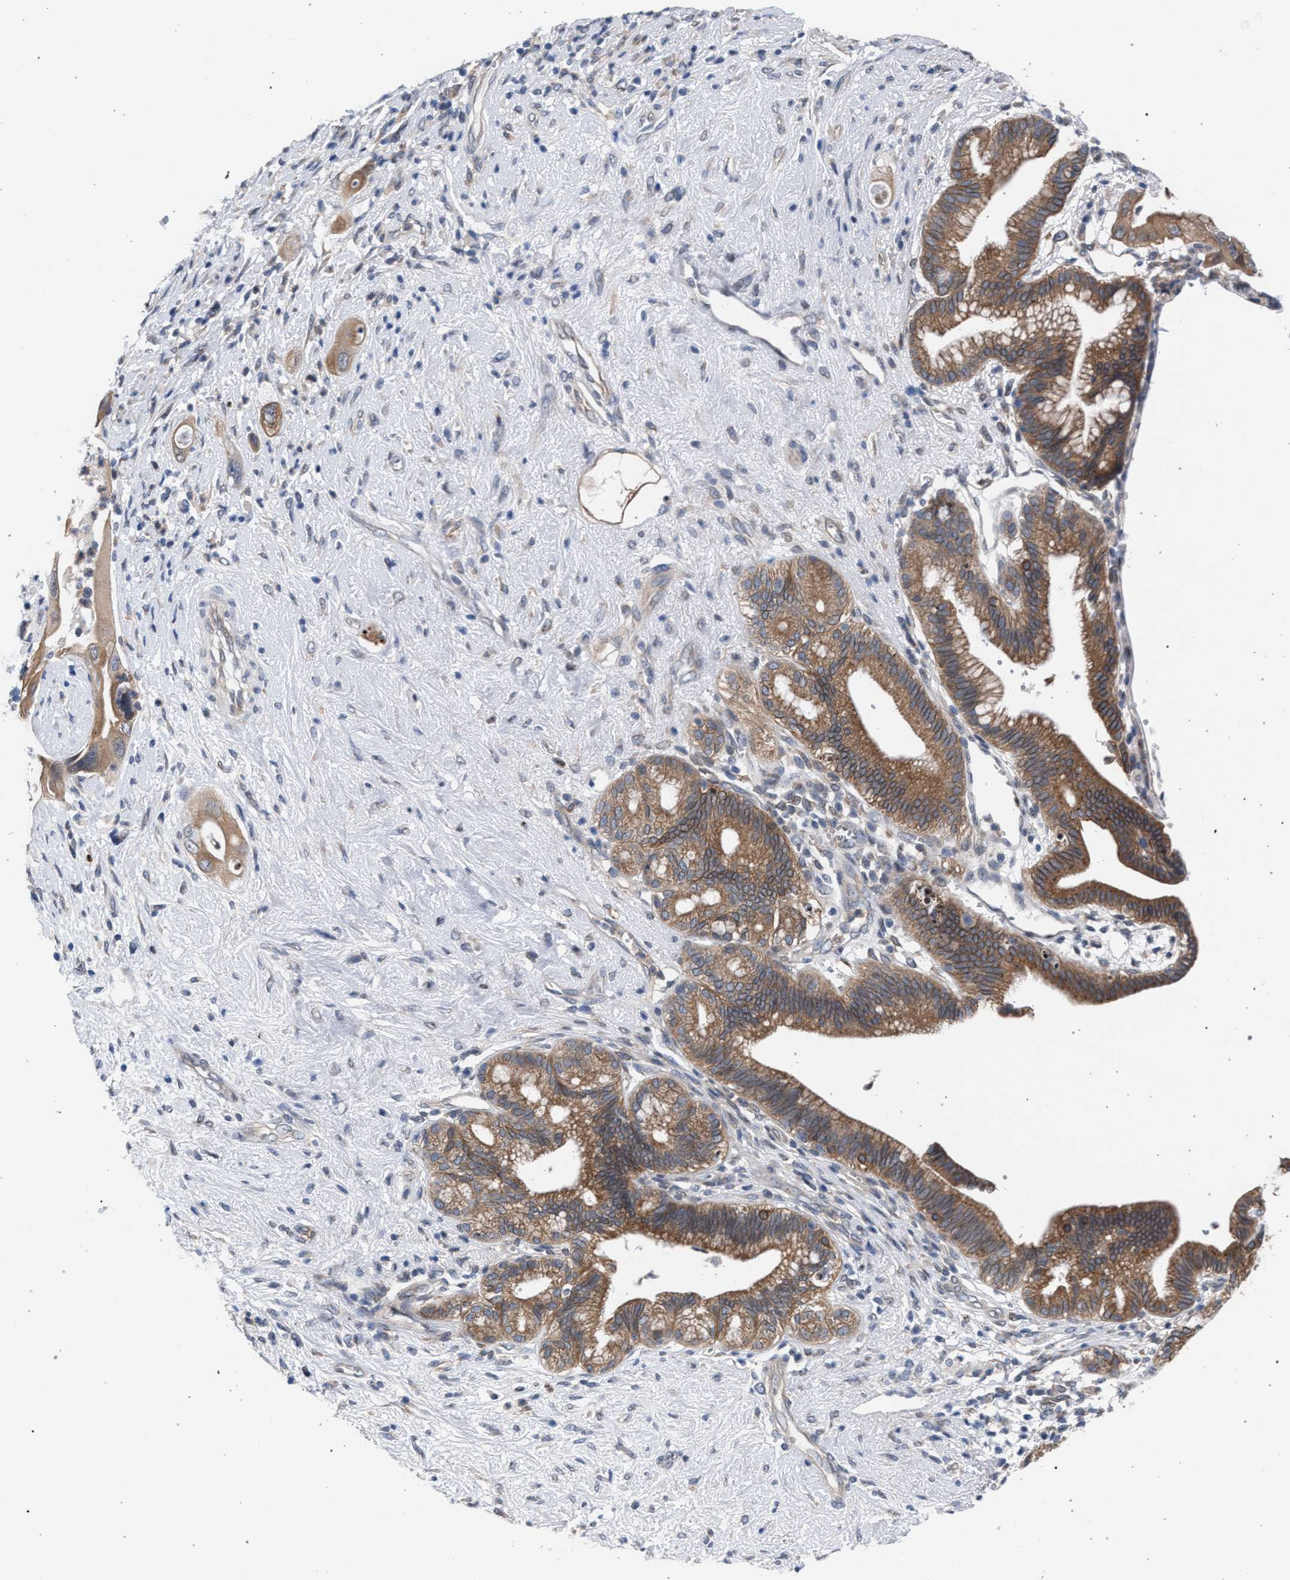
{"staining": {"intensity": "moderate", "quantity": ">75%", "location": "cytoplasmic/membranous"}, "tissue": "pancreatic cancer", "cell_type": "Tumor cells", "image_type": "cancer", "snomed": [{"axis": "morphology", "description": "Adenocarcinoma, NOS"}, {"axis": "topography", "description": "Pancreas"}], "caption": "Tumor cells demonstrate moderate cytoplasmic/membranous expression in approximately >75% of cells in pancreatic cancer (adenocarcinoma).", "gene": "ARPC5L", "patient": {"sex": "male", "age": 59}}